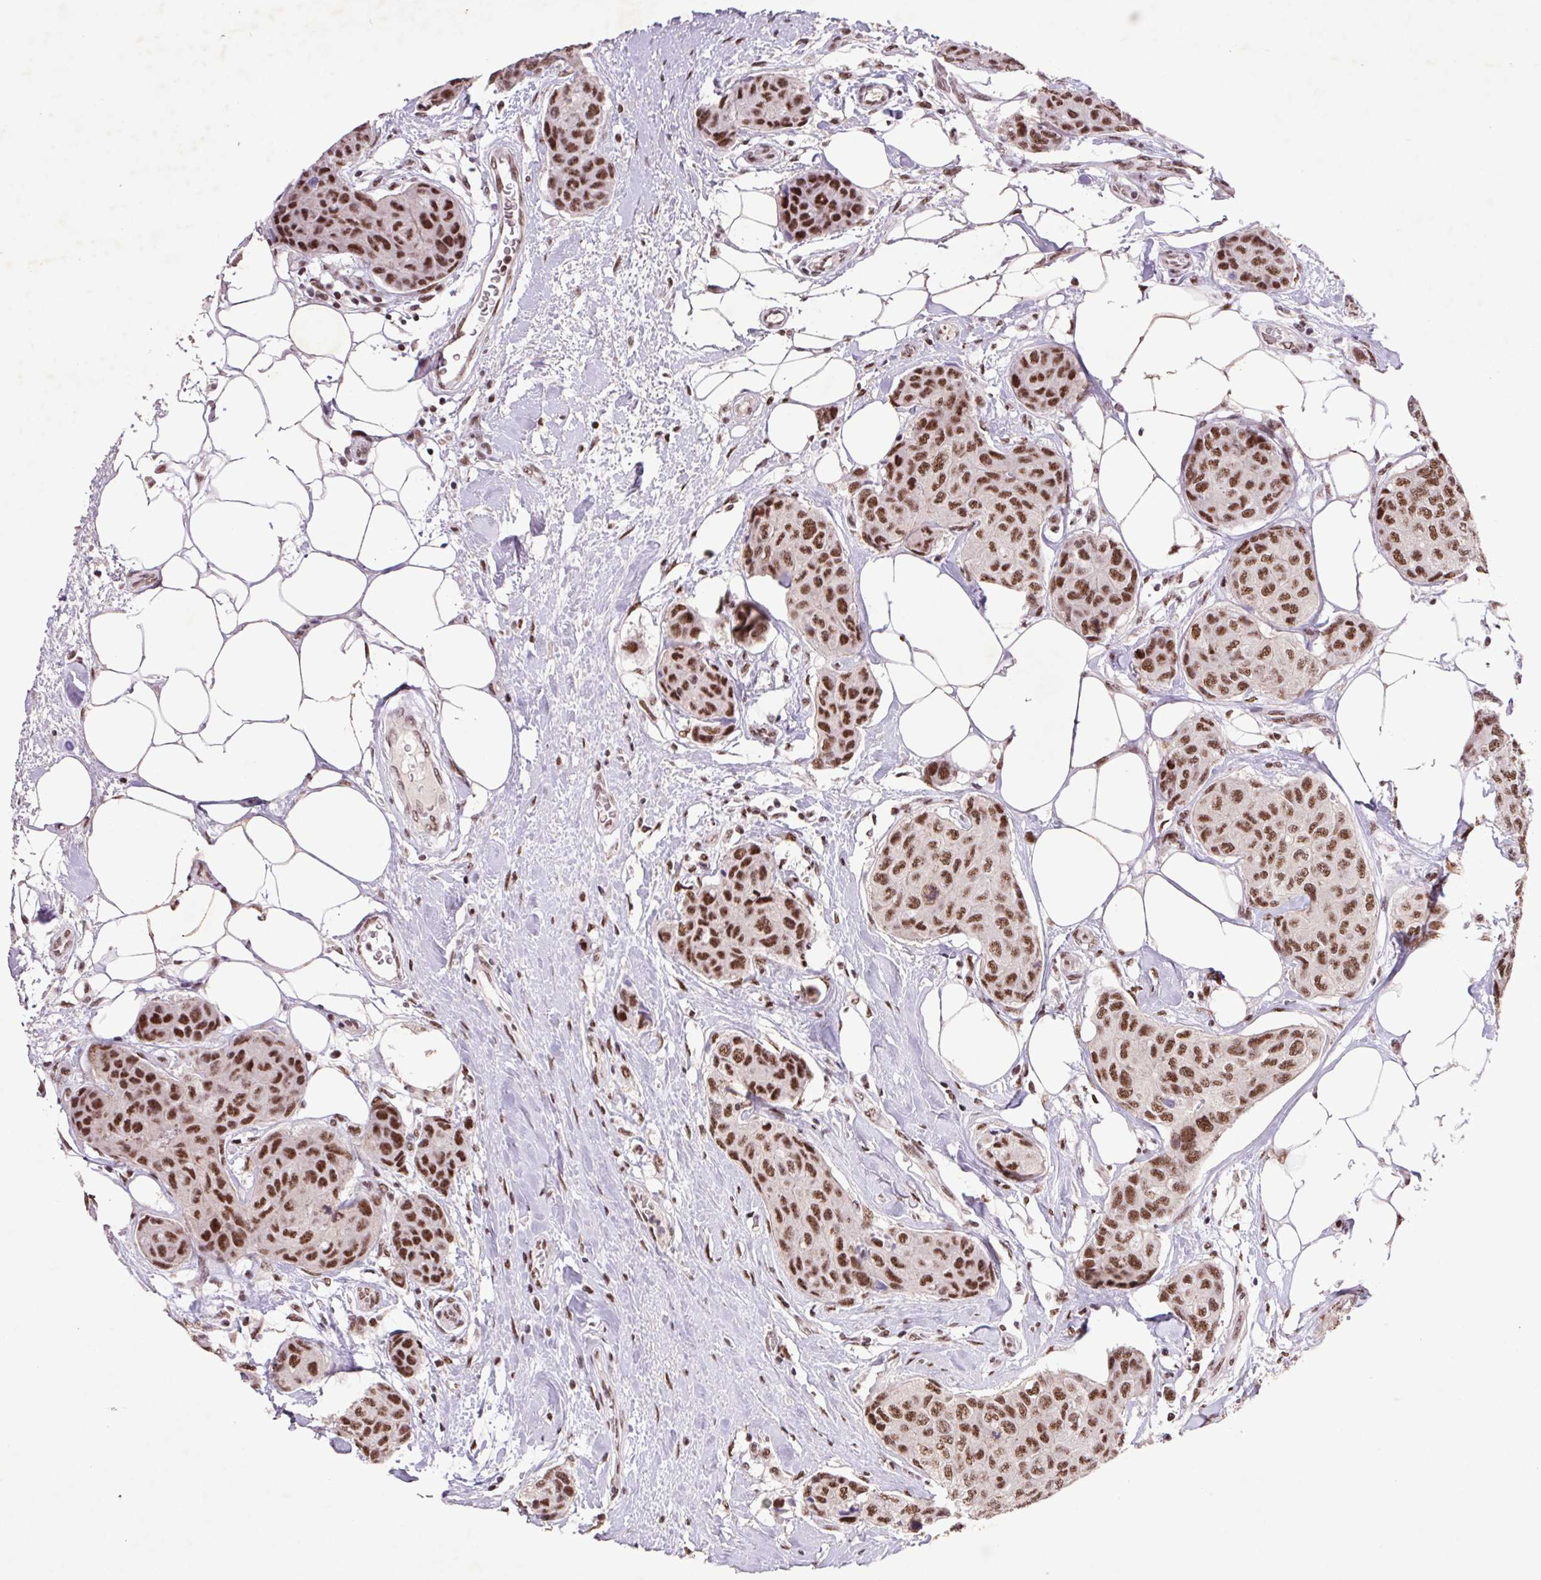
{"staining": {"intensity": "strong", "quantity": ">75%", "location": "nuclear"}, "tissue": "breast cancer", "cell_type": "Tumor cells", "image_type": "cancer", "snomed": [{"axis": "morphology", "description": "Duct carcinoma"}, {"axis": "topography", "description": "Breast"}], "caption": "A micrograph of human breast cancer (invasive ductal carcinoma) stained for a protein displays strong nuclear brown staining in tumor cells.", "gene": "LDLRAD4", "patient": {"sex": "female", "age": 80}}